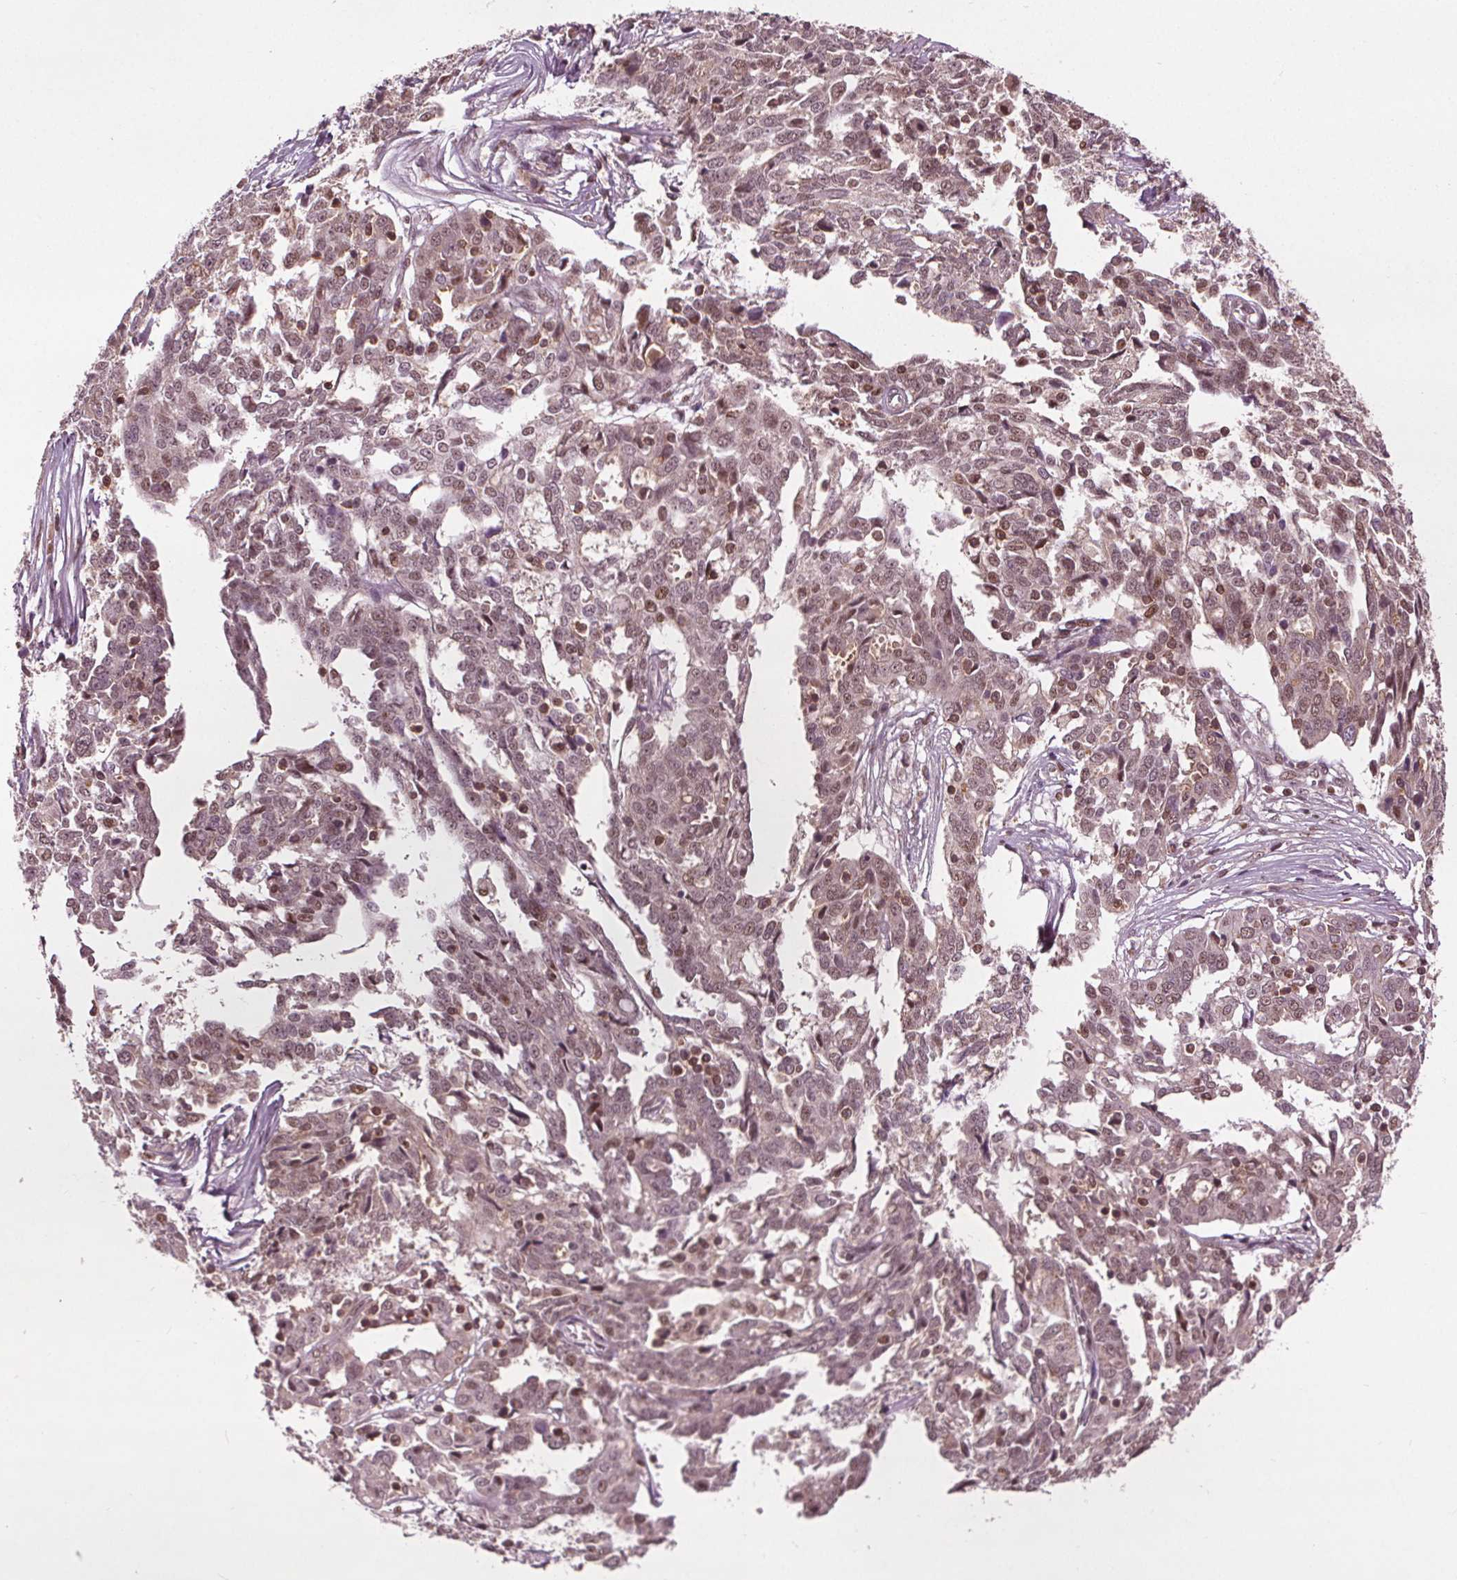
{"staining": {"intensity": "moderate", "quantity": "<25%", "location": "nuclear"}, "tissue": "ovarian cancer", "cell_type": "Tumor cells", "image_type": "cancer", "snomed": [{"axis": "morphology", "description": "Cystadenocarcinoma, serous, NOS"}, {"axis": "topography", "description": "Ovary"}], "caption": "DAB immunohistochemical staining of human ovarian cancer (serous cystadenocarcinoma) shows moderate nuclear protein expression in approximately <25% of tumor cells.", "gene": "DDX11", "patient": {"sex": "female", "age": 67}}